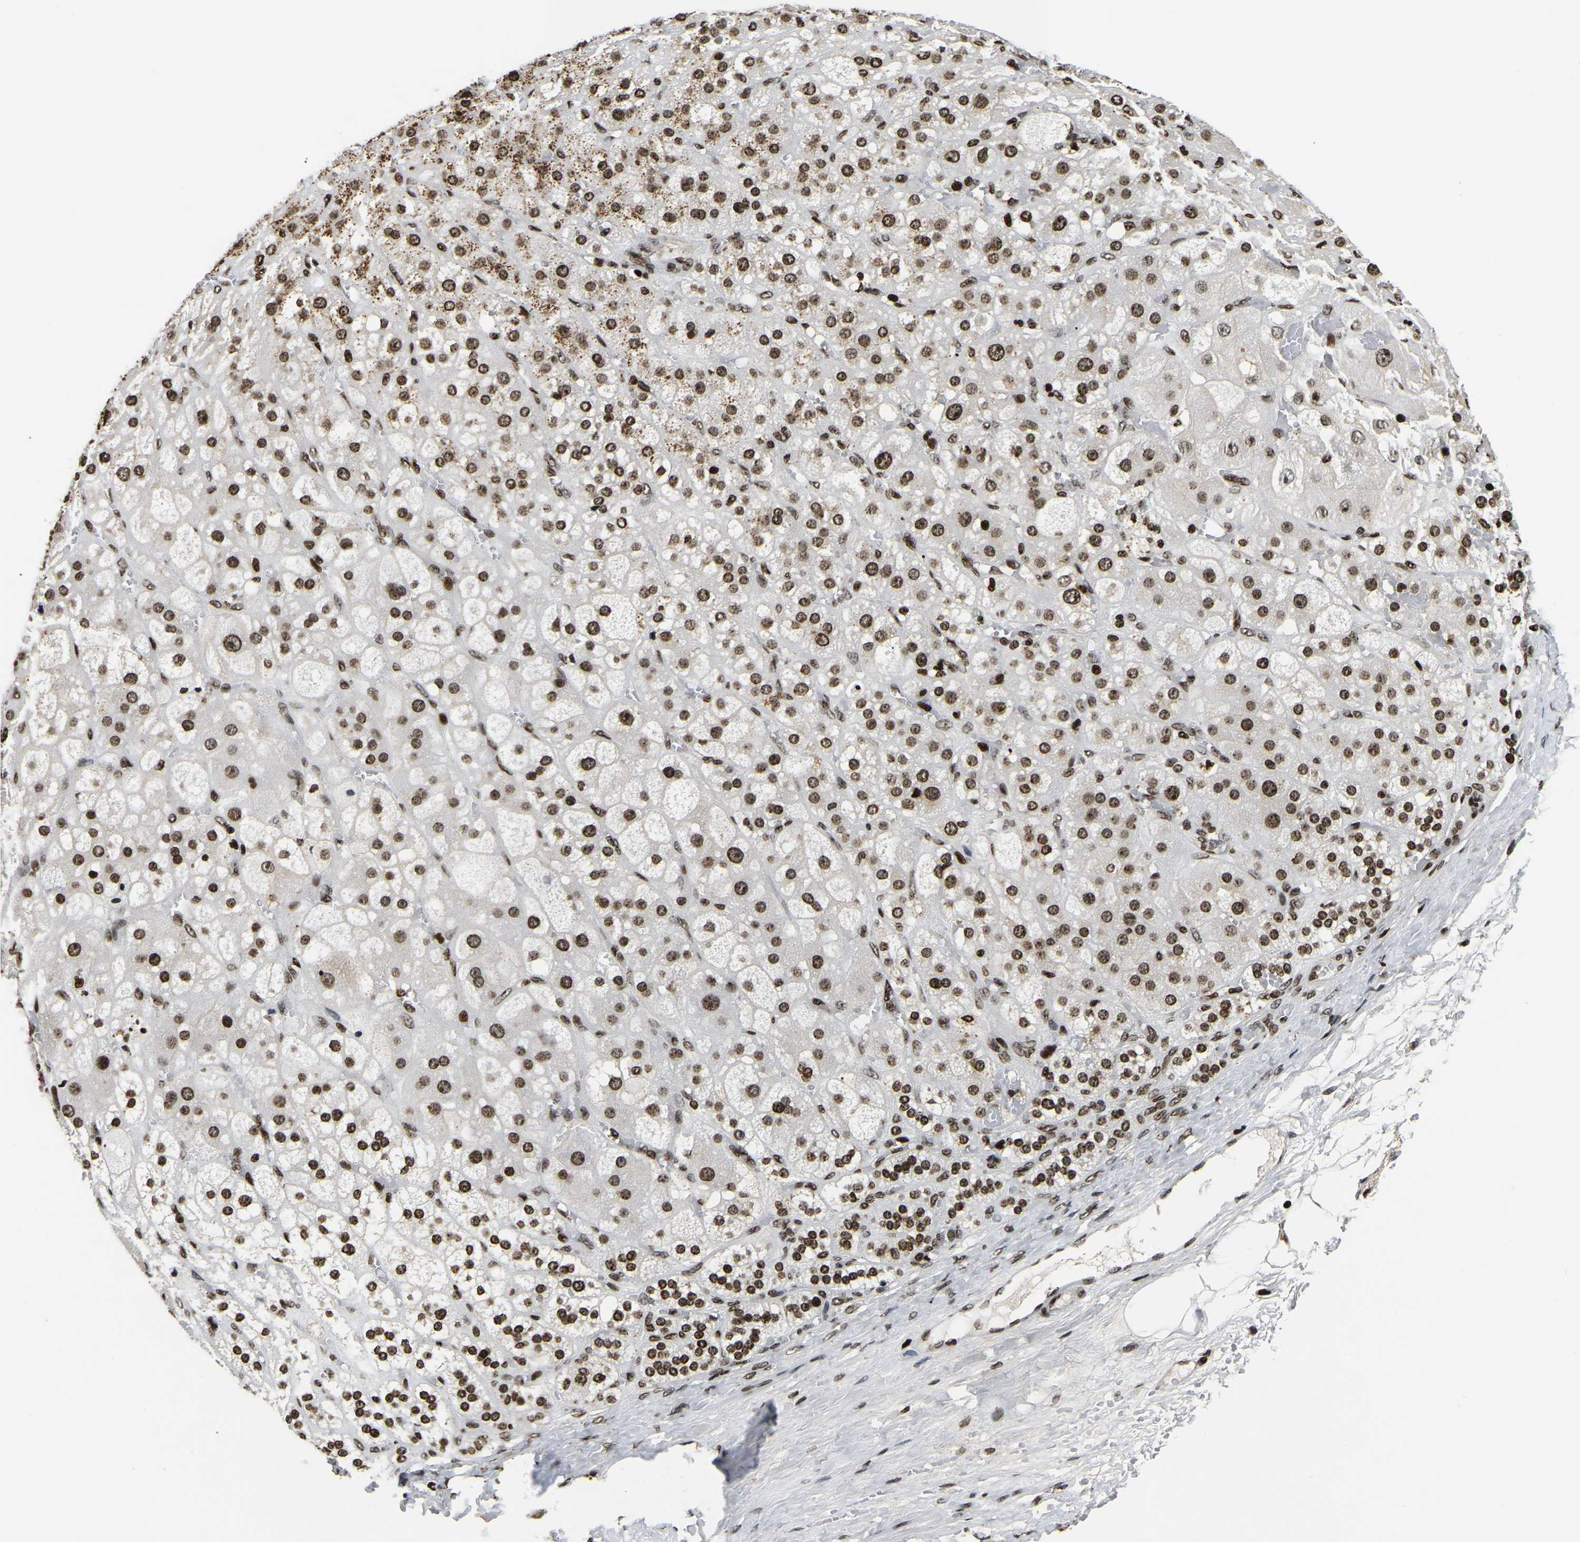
{"staining": {"intensity": "strong", "quantity": ">75%", "location": "nuclear"}, "tissue": "adrenal gland", "cell_type": "Glandular cells", "image_type": "normal", "snomed": [{"axis": "morphology", "description": "Normal tissue, NOS"}, {"axis": "topography", "description": "Adrenal gland"}], "caption": "Glandular cells show high levels of strong nuclear expression in approximately >75% of cells in unremarkable human adrenal gland.", "gene": "LRRC61", "patient": {"sex": "female", "age": 47}}